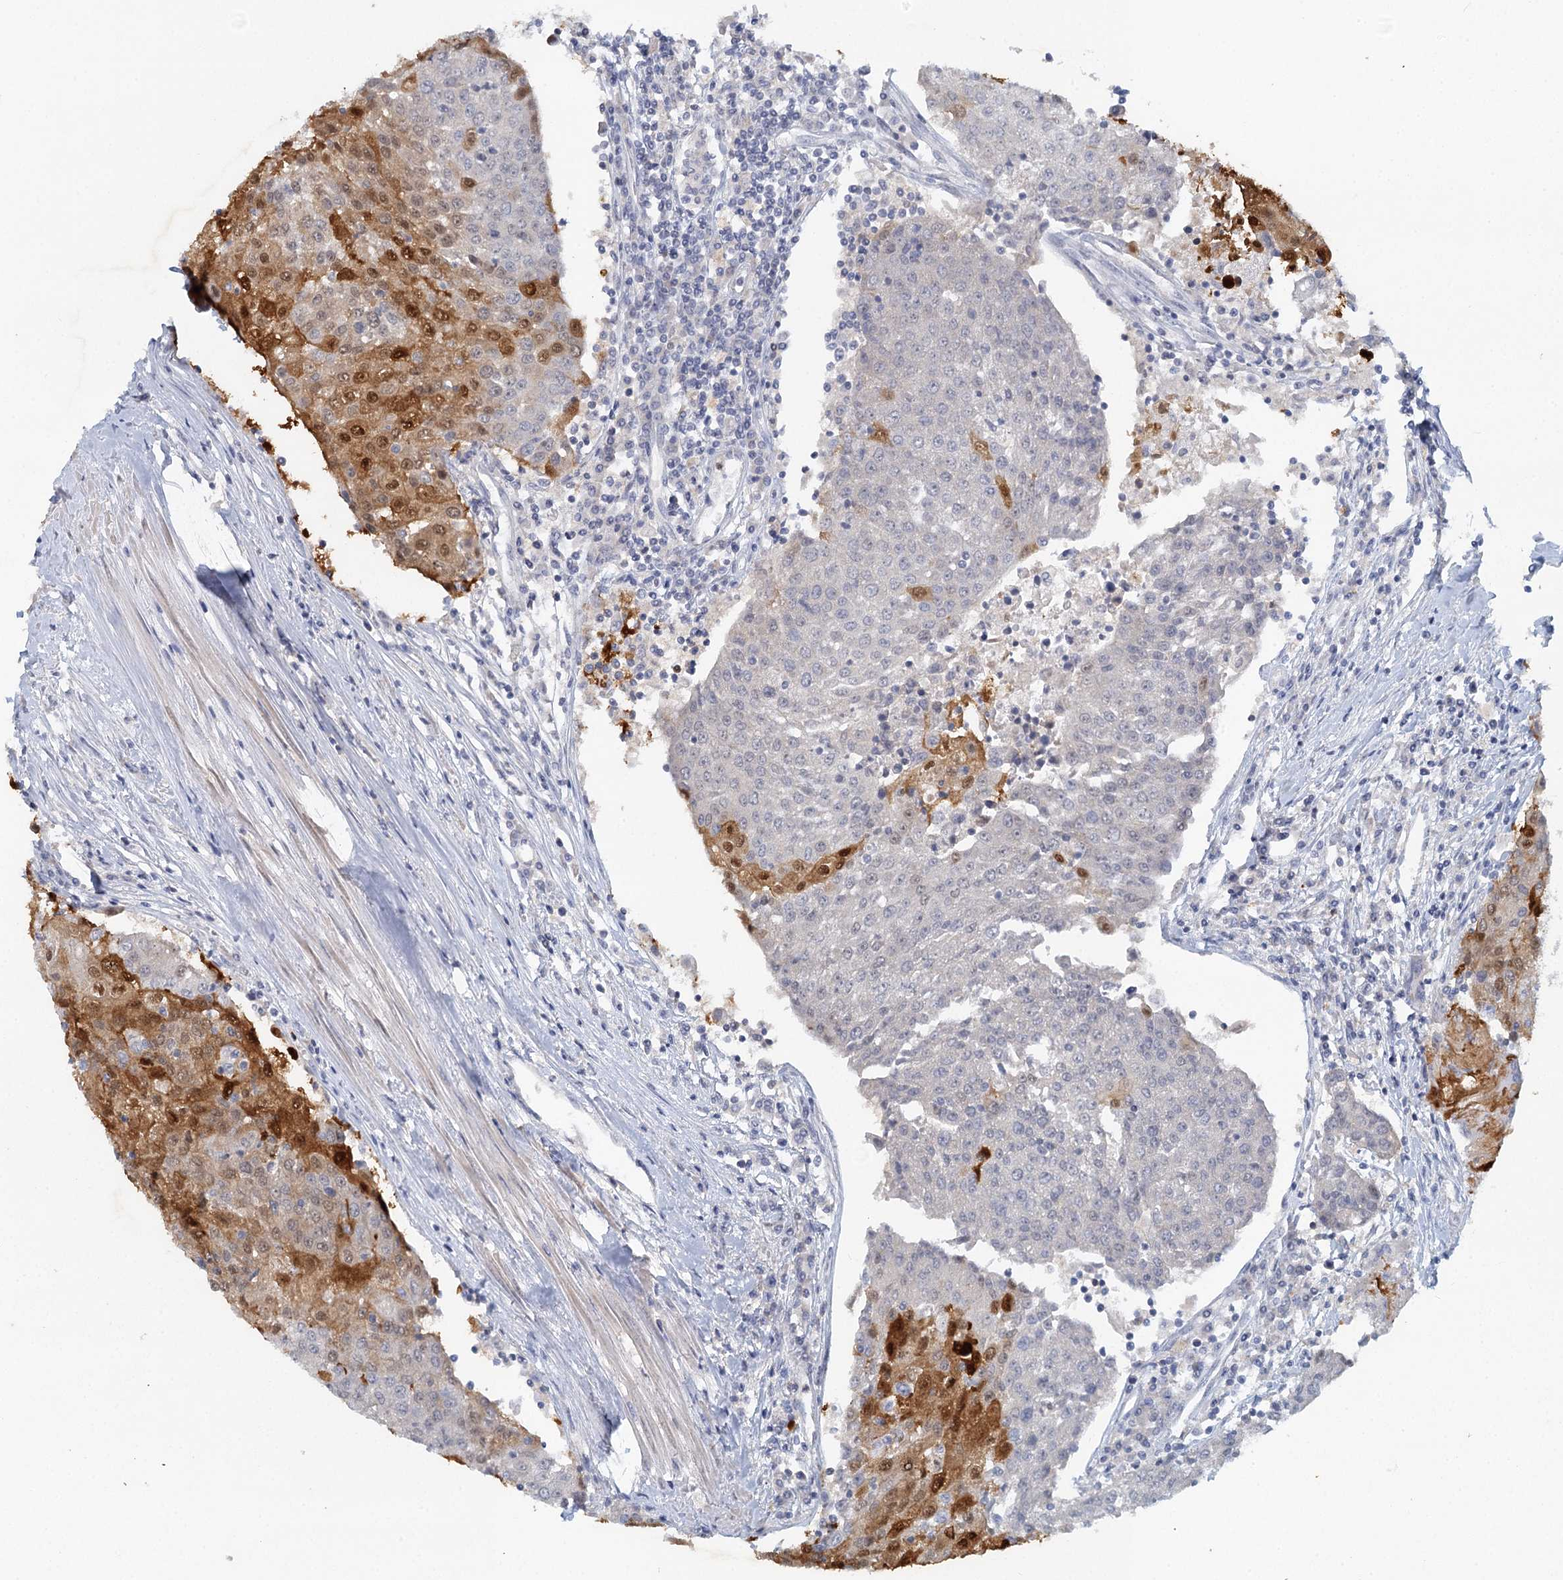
{"staining": {"intensity": "strong", "quantity": "<25%", "location": "cytoplasmic/membranous,nuclear"}, "tissue": "urothelial cancer", "cell_type": "Tumor cells", "image_type": "cancer", "snomed": [{"axis": "morphology", "description": "Urothelial carcinoma, High grade"}, {"axis": "topography", "description": "Urinary bladder"}], "caption": "High-magnification brightfield microscopy of high-grade urothelial carcinoma stained with DAB (brown) and counterstained with hematoxylin (blue). tumor cells exhibit strong cytoplasmic/membranous and nuclear staining is appreciated in about<25% of cells.", "gene": "MYO7B", "patient": {"sex": "female", "age": 85}}